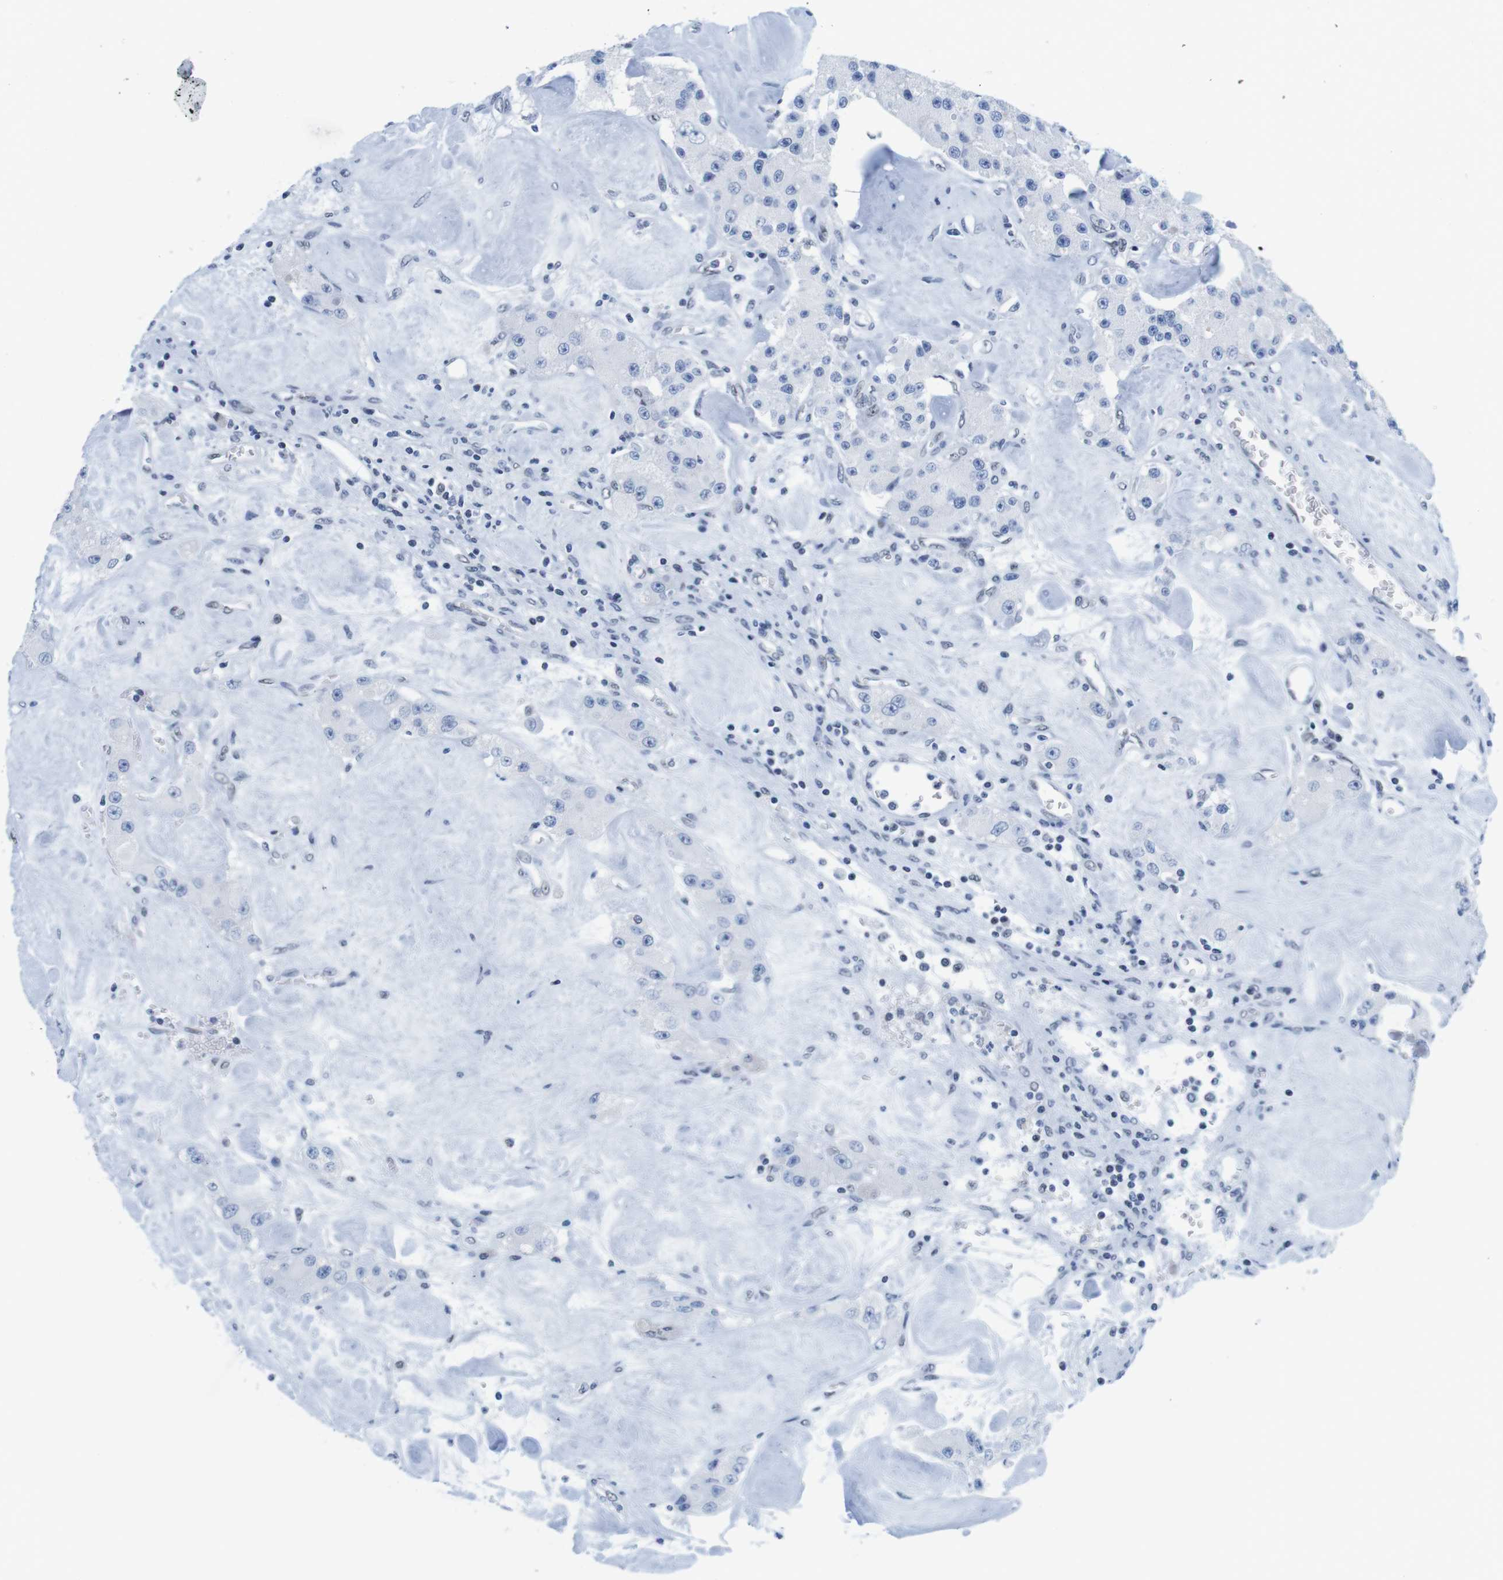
{"staining": {"intensity": "negative", "quantity": "none", "location": "none"}, "tissue": "carcinoid", "cell_type": "Tumor cells", "image_type": "cancer", "snomed": [{"axis": "morphology", "description": "Carcinoid, malignant, NOS"}, {"axis": "topography", "description": "Pancreas"}], "caption": "Carcinoid was stained to show a protein in brown. There is no significant expression in tumor cells. (Brightfield microscopy of DAB immunohistochemistry (IHC) at high magnification).", "gene": "IFI16", "patient": {"sex": "male", "age": 41}}